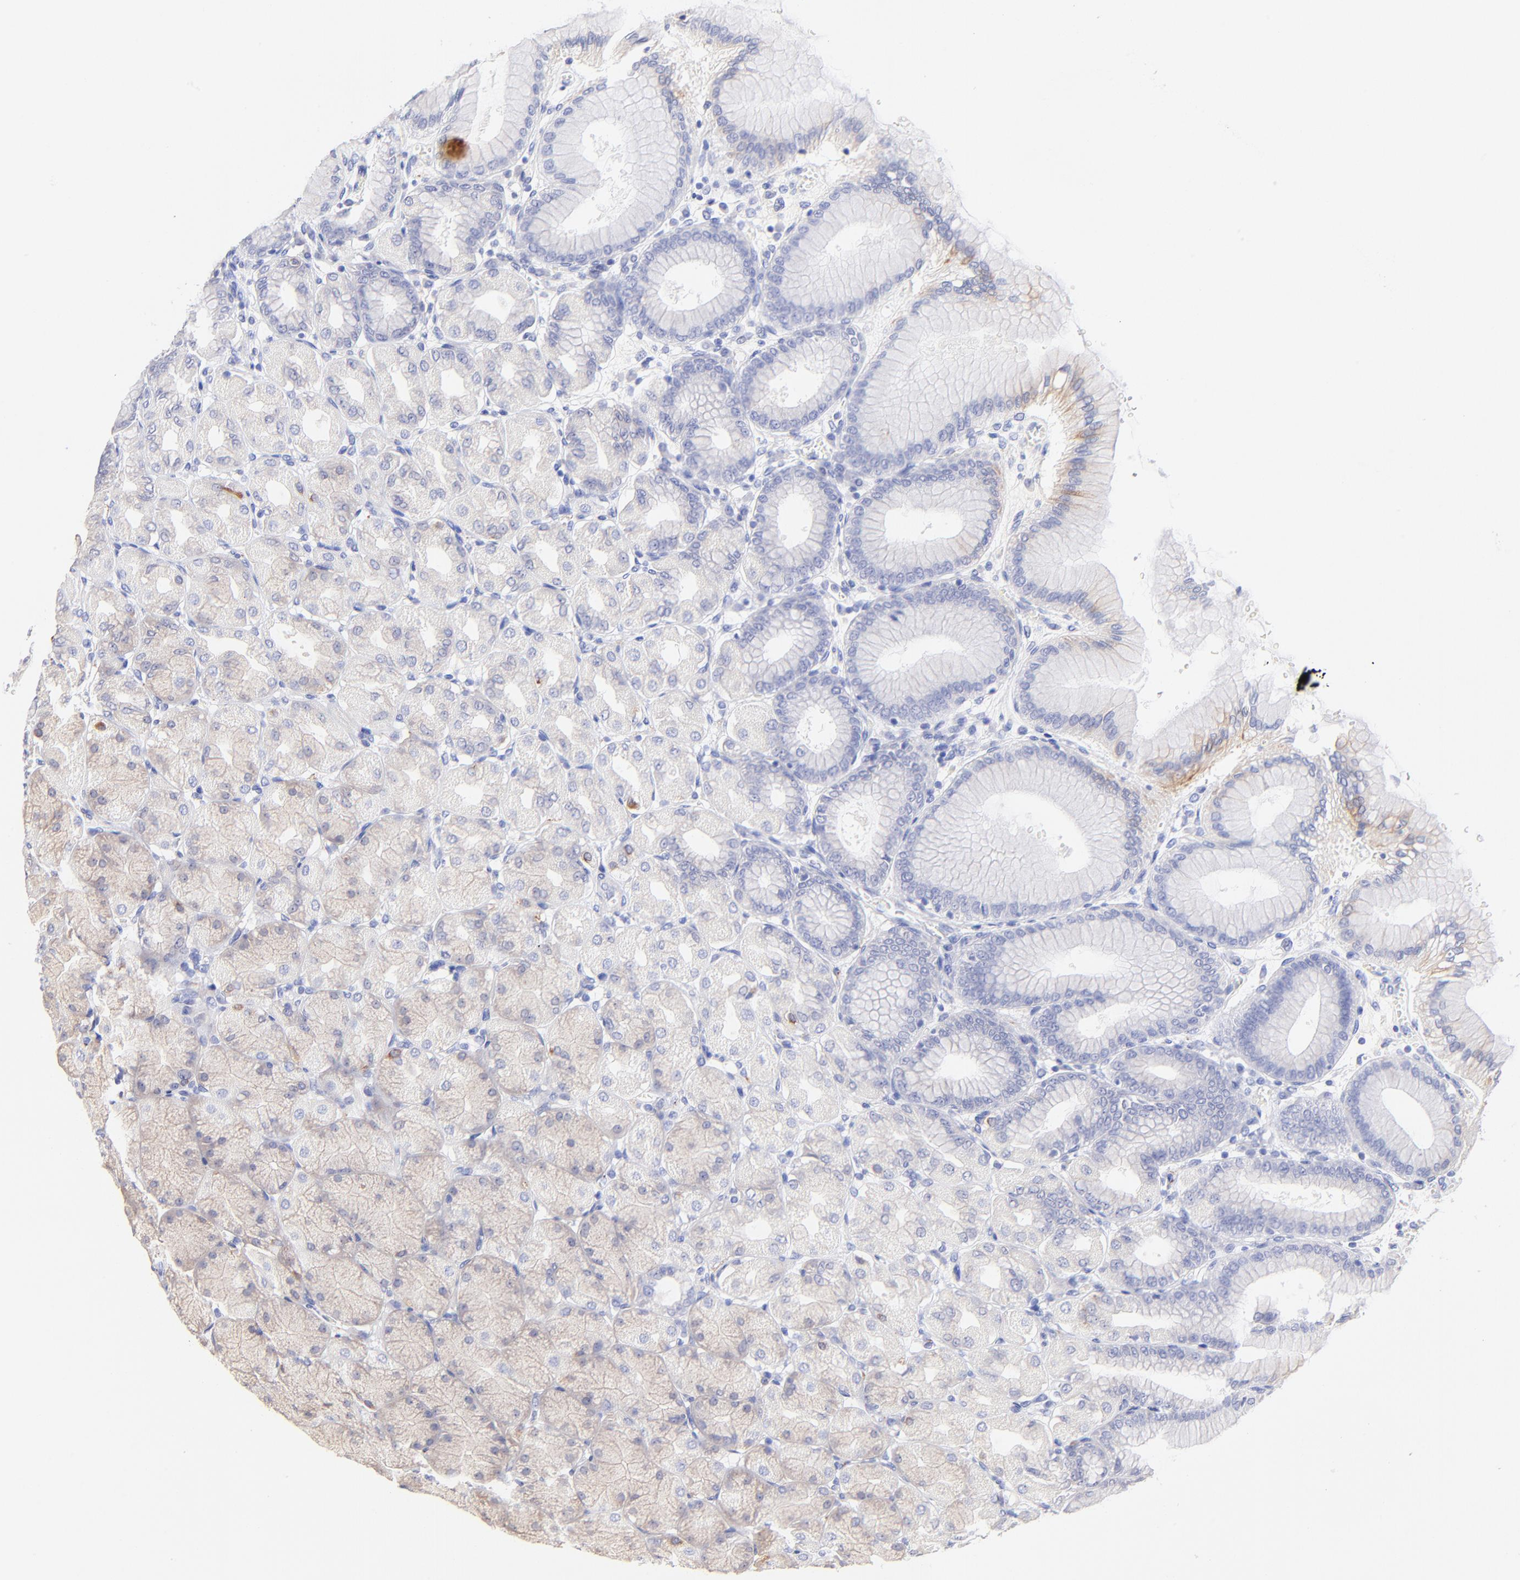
{"staining": {"intensity": "moderate", "quantity": "<25%", "location": "cytoplasmic/membranous"}, "tissue": "stomach", "cell_type": "Glandular cells", "image_type": "normal", "snomed": [{"axis": "morphology", "description": "Normal tissue, NOS"}, {"axis": "topography", "description": "Stomach, upper"}], "caption": "An immunohistochemistry (IHC) photomicrograph of unremarkable tissue is shown. Protein staining in brown highlights moderate cytoplasmic/membranous positivity in stomach within glandular cells. Using DAB (3,3'-diaminobenzidine) (brown) and hematoxylin (blue) stains, captured at high magnification using brightfield microscopy.", "gene": "RAB3A", "patient": {"sex": "female", "age": 56}}